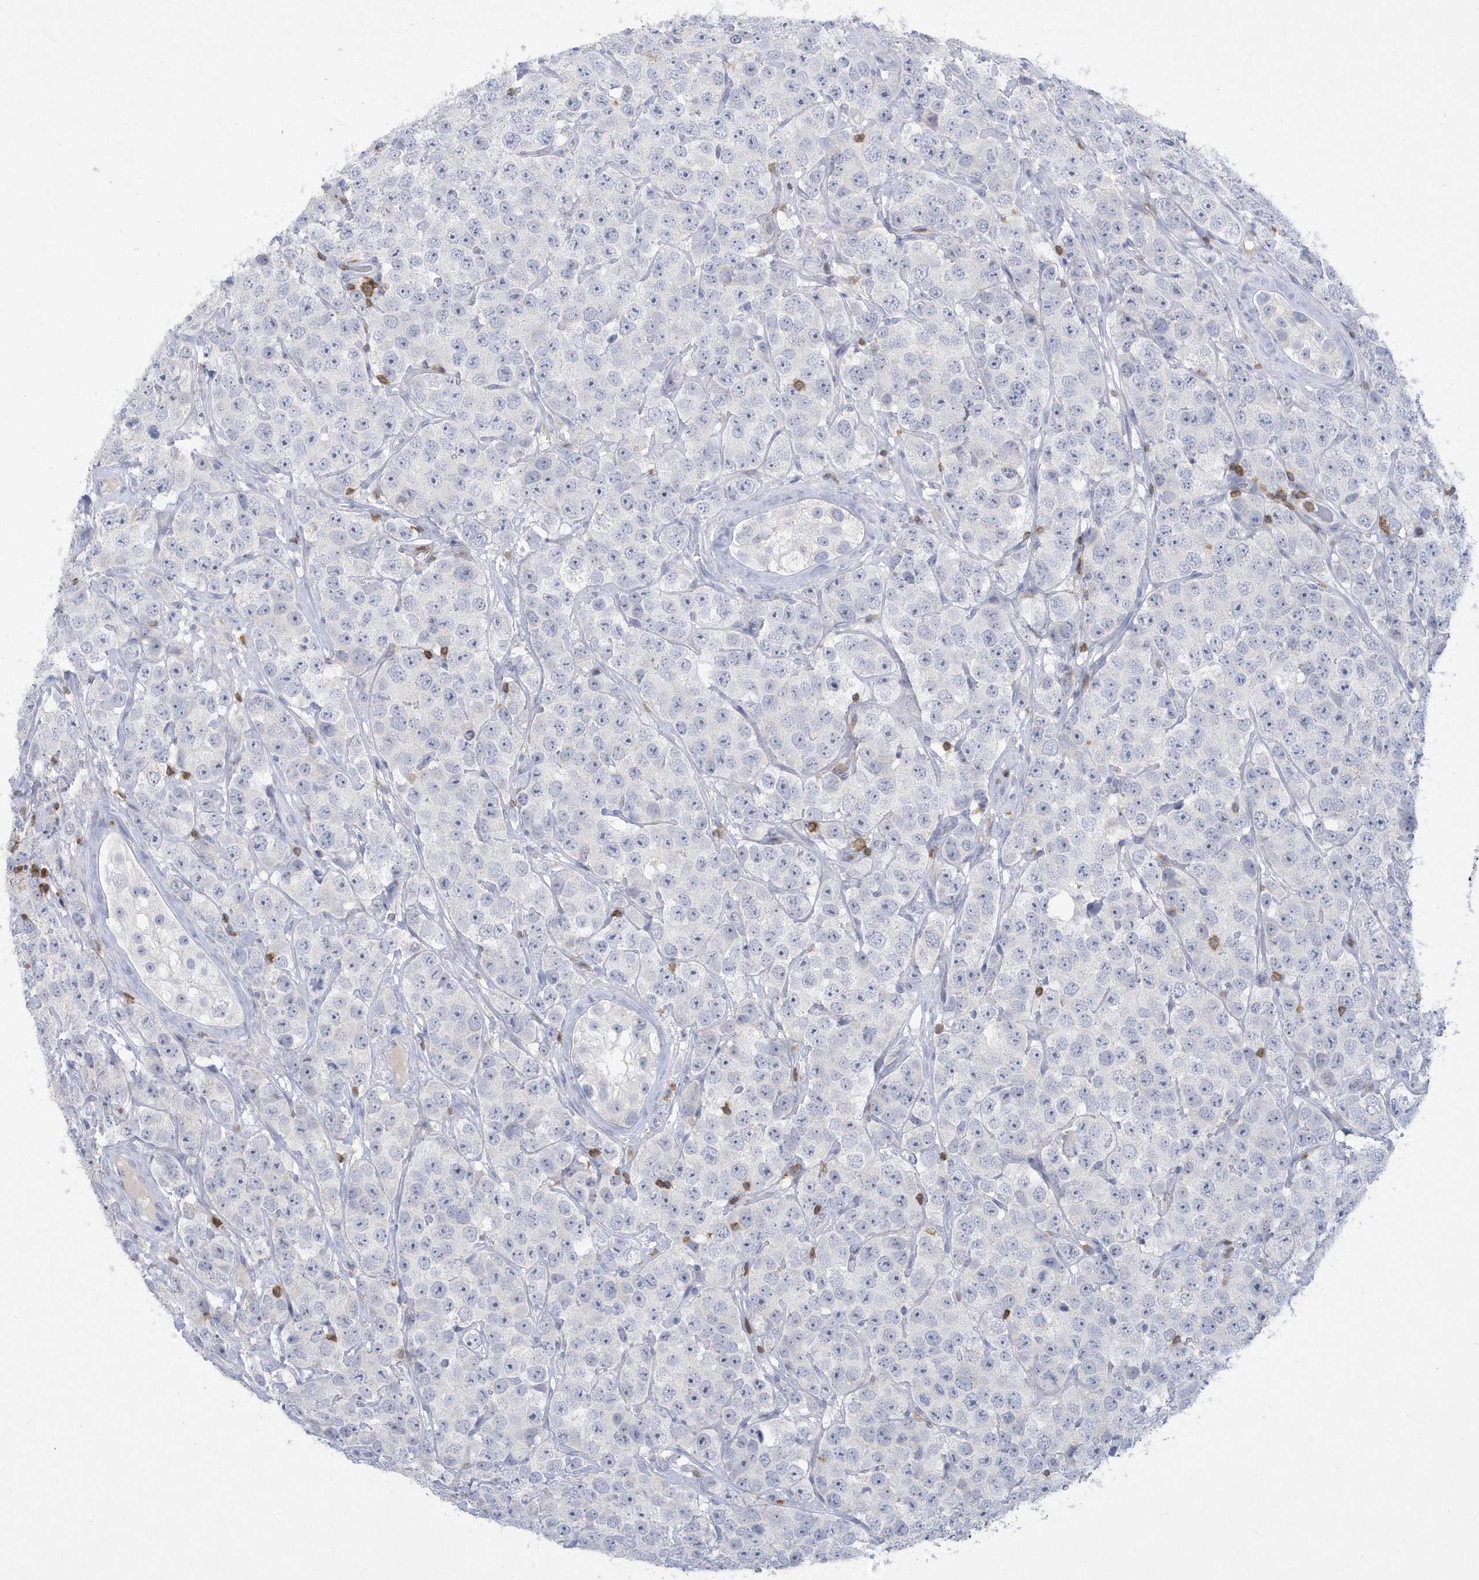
{"staining": {"intensity": "negative", "quantity": "none", "location": "none"}, "tissue": "testis cancer", "cell_type": "Tumor cells", "image_type": "cancer", "snomed": [{"axis": "morphology", "description": "Seminoma, NOS"}, {"axis": "topography", "description": "Testis"}], "caption": "Tumor cells show no significant positivity in testis seminoma. (Stains: DAB IHC with hematoxylin counter stain, Microscopy: brightfield microscopy at high magnification).", "gene": "PSD4", "patient": {"sex": "male", "age": 28}}